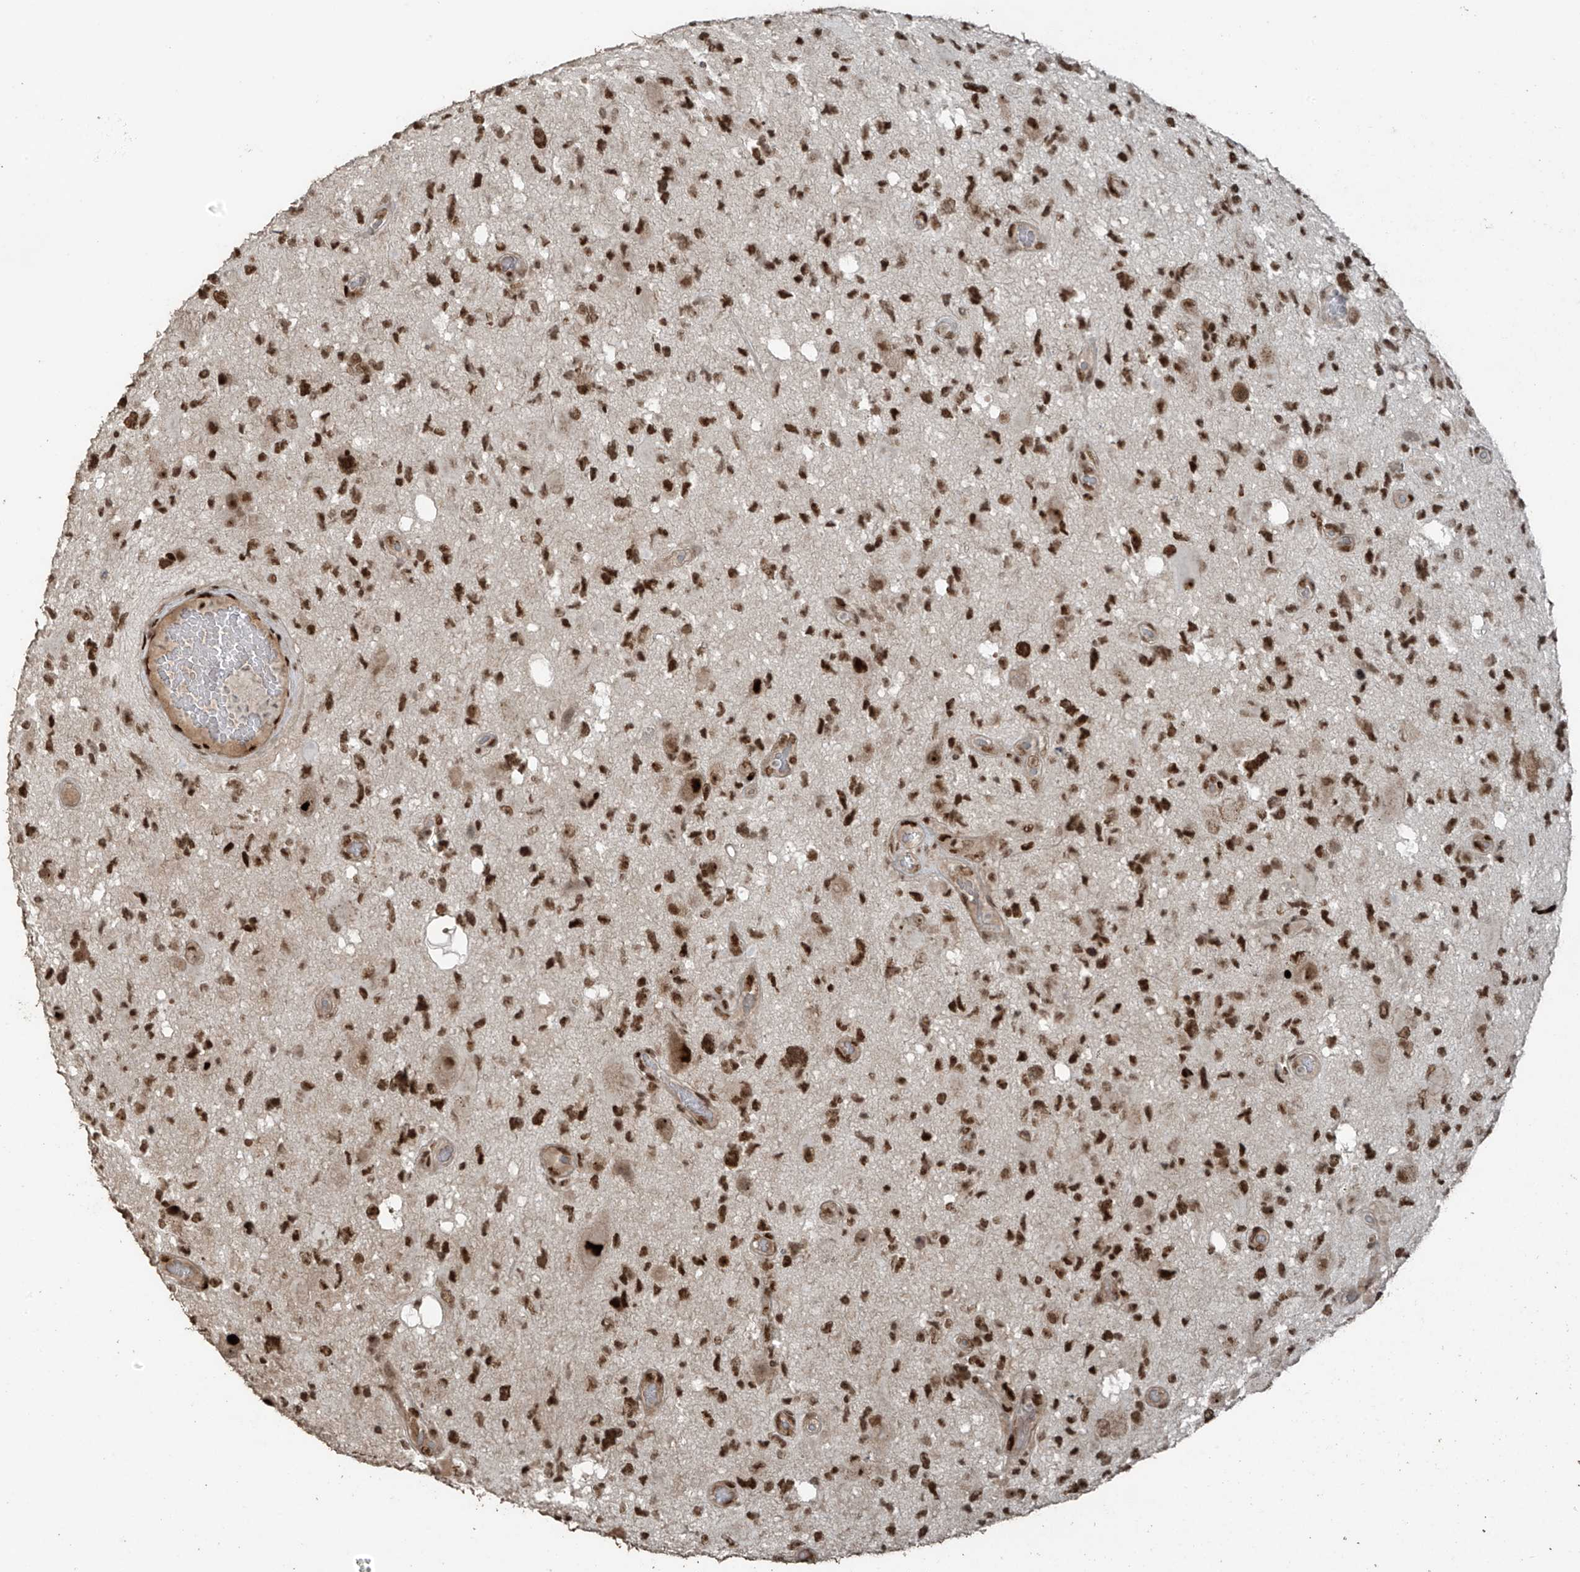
{"staining": {"intensity": "moderate", "quantity": ">75%", "location": "nuclear"}, "tissue": "glioma", "cell_type": "Tumor cells", "image_type": "cancer", "snomed": [{"axis": "morphology", "description": "Glioma, malignant, High grade"}, {"axis": "topography", "description": "Brain"}], "caption": "The image displays a brown stain indicating the presence of a protein in the nuclear of tumor cells in glioma.", "gene": "PCNP", "patient": {"sex": "male", "age": 33}}